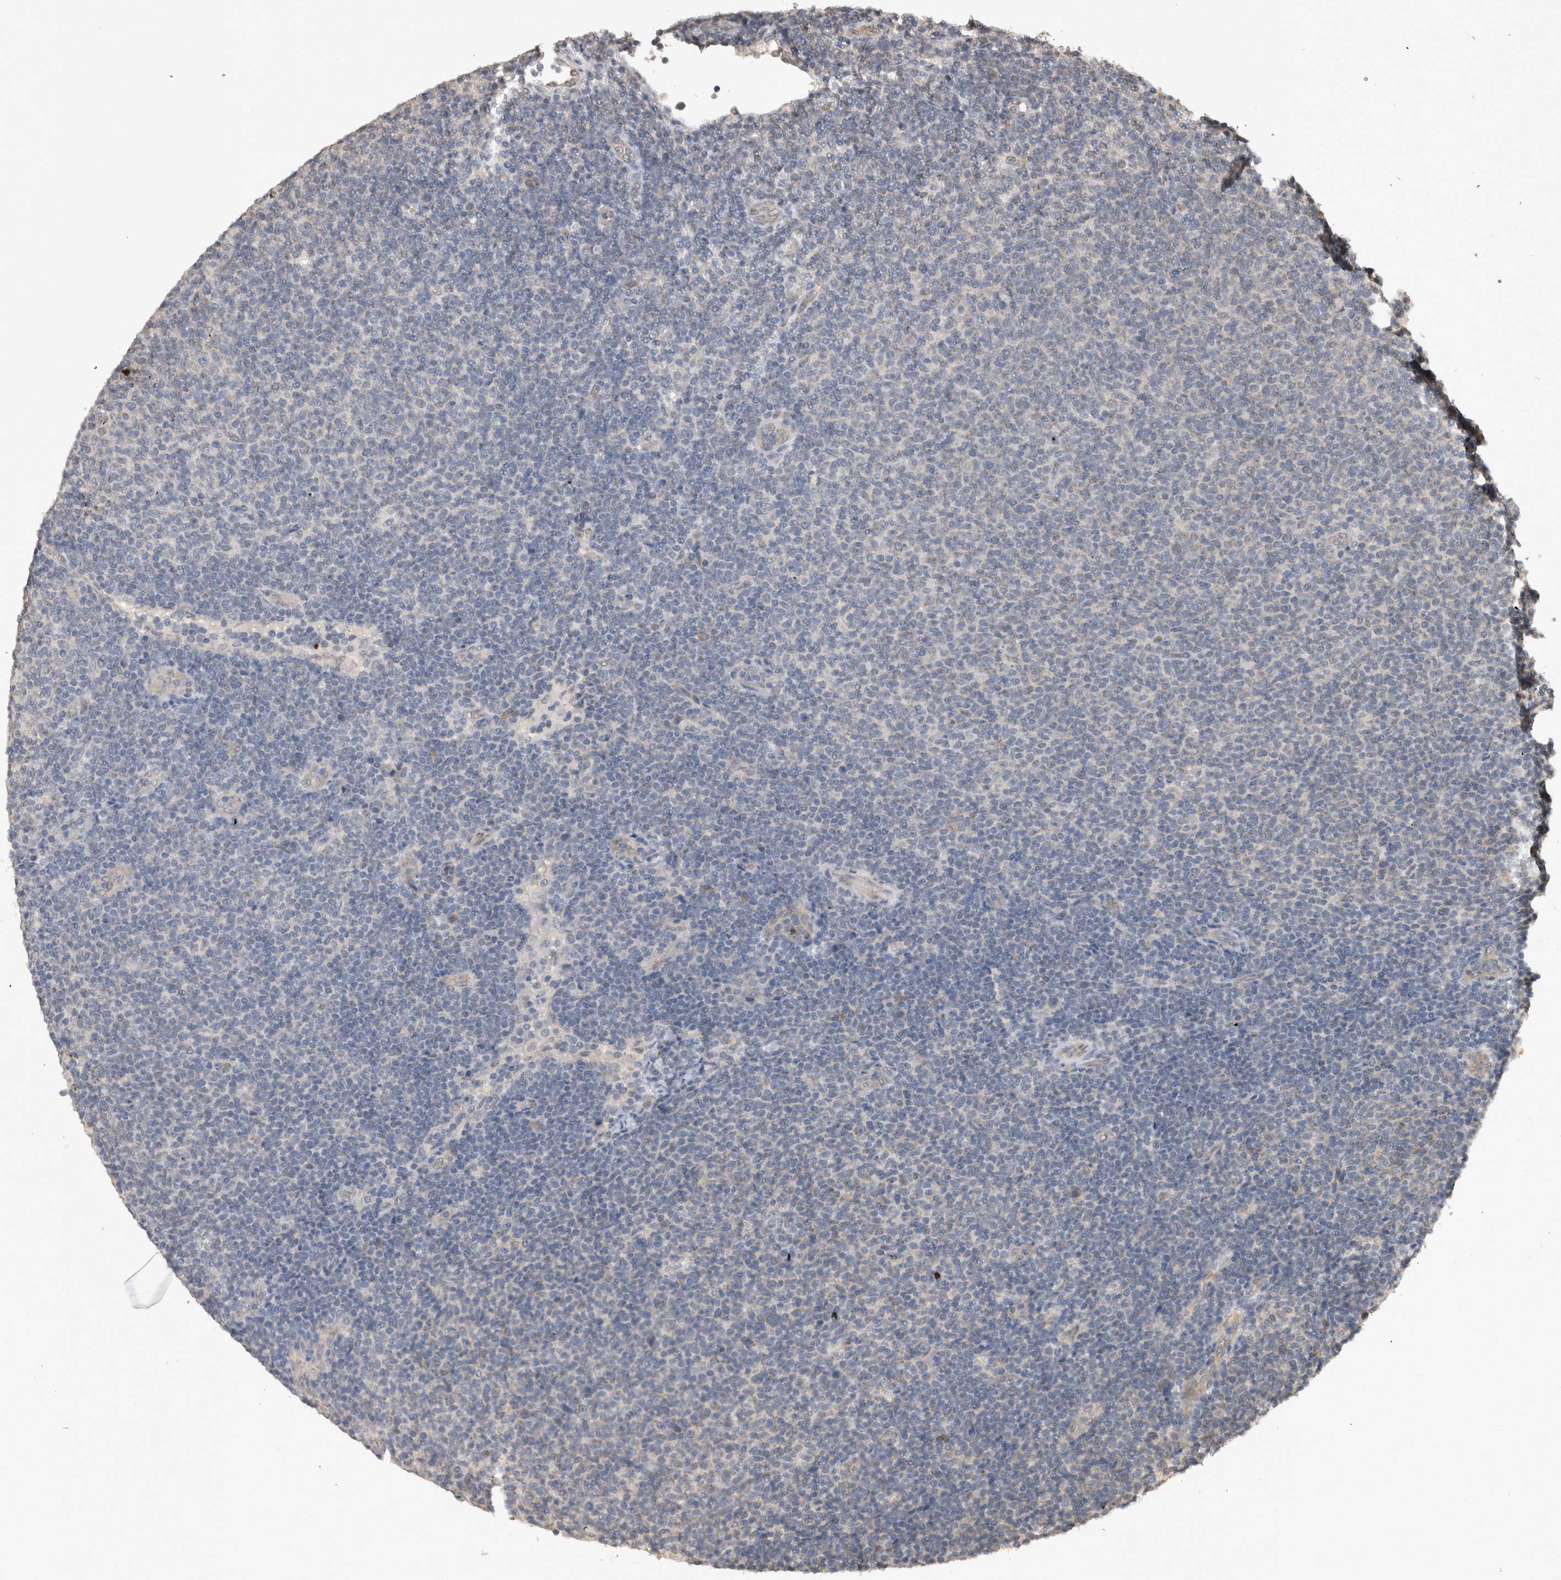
{"staining": {"intensity": "negative", "quantity": "none", "location": "none"}, "tissue": "lymphoma", "cell_type": "Tumor cells", "image_type": "cancer", "snomed": [{"axis": "morphology", "description": "Malignant lymphoma, non-Hodgkin's type, Low grade"}, {"axis": "topography", "description": "Lymph node"}], "caption": "High power microscopy photomicrograph of an IHC micrograph of malignant lymphoma, non-Hodgkin's type (low-grade), revealing no significant positivity in tumor cells.", "gene": "PAK4", "patient": {"sex": "male", "age": 66}}